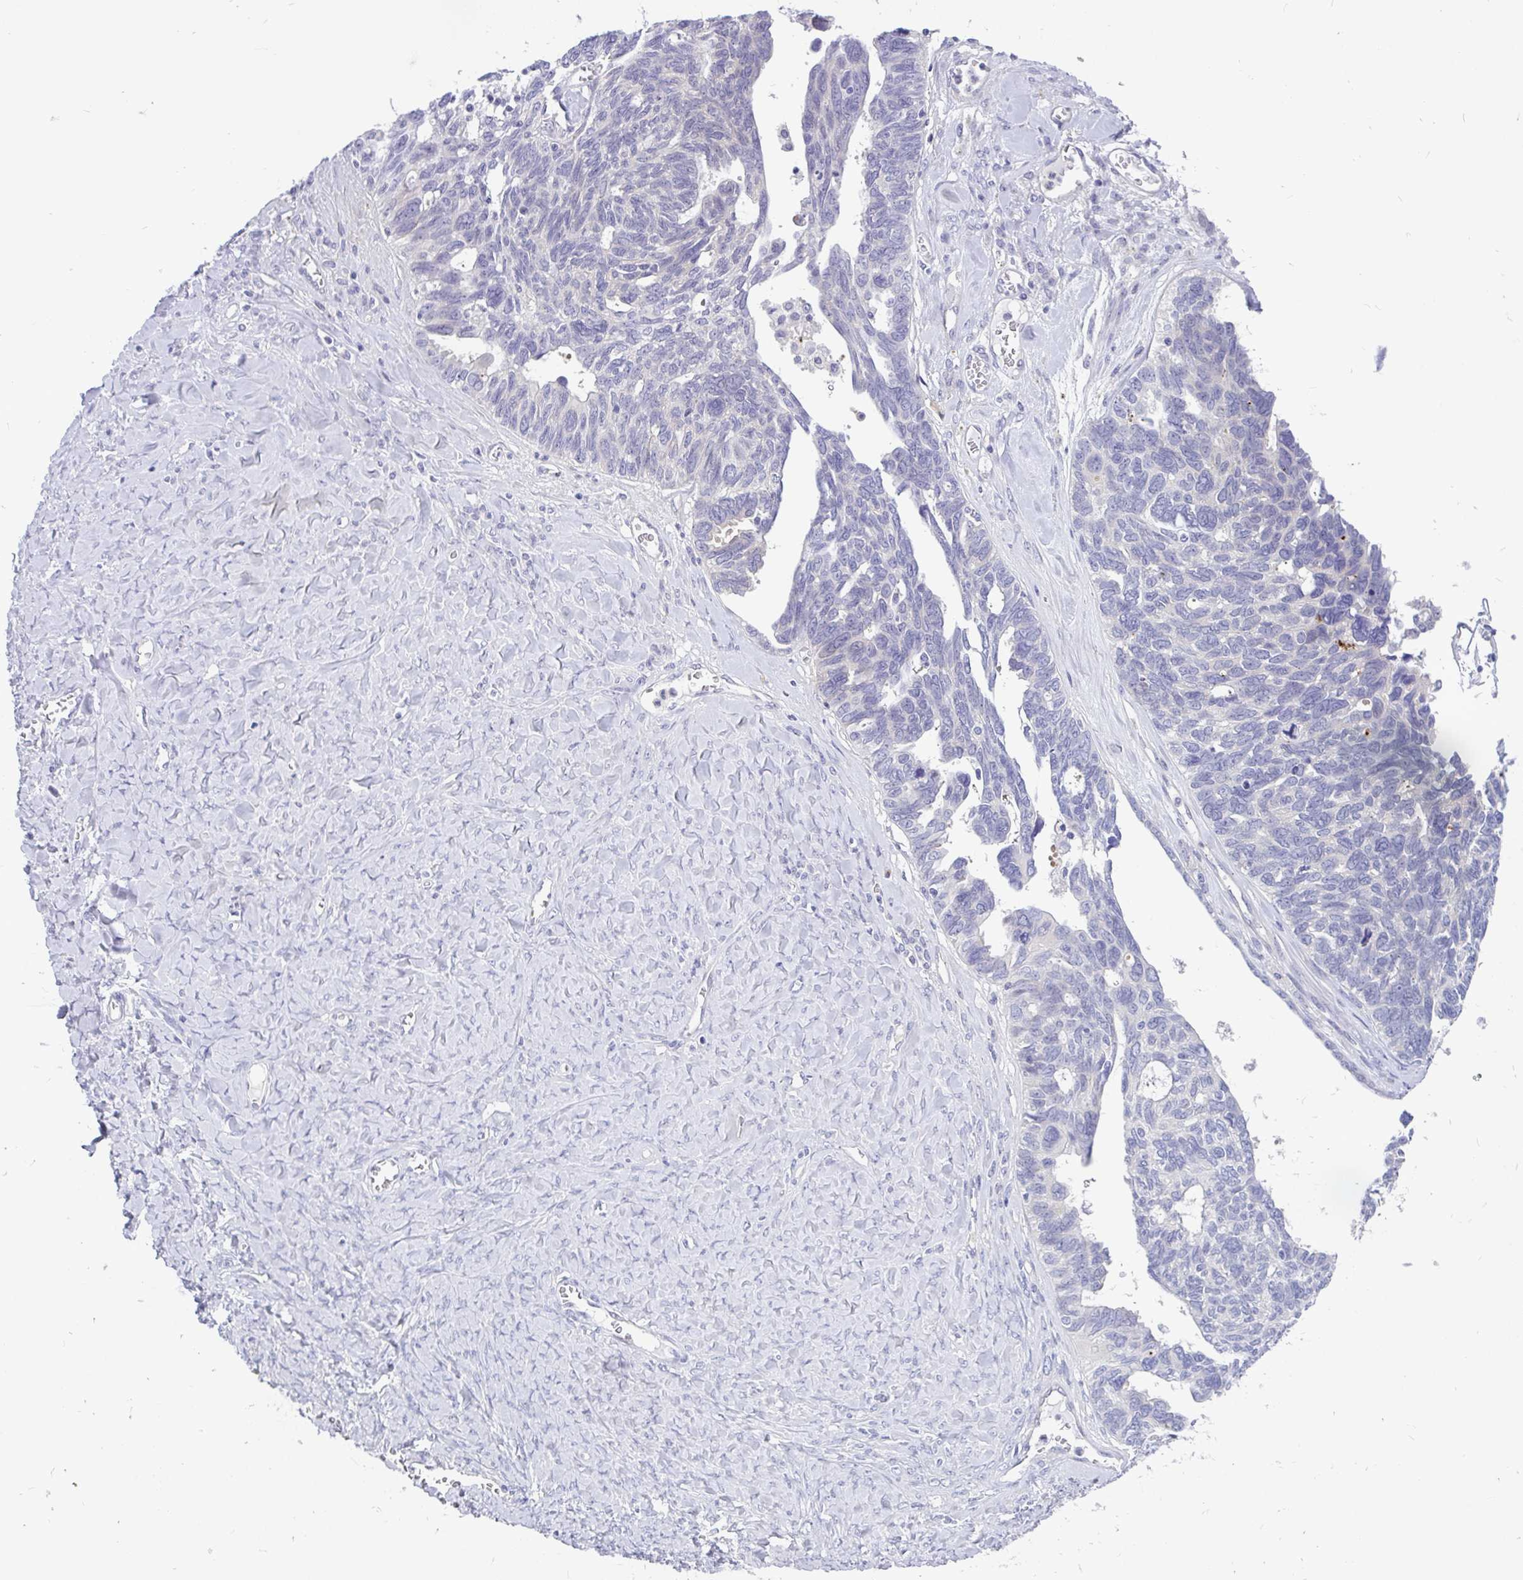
{"staining": {"intensity": "negative", "quantity": "none", "location": "none"}, "tissue": "ovarian cancer", "cell_type": "Tumor cells", "image_type": "cancer", "snomed": [{"axis": "morphology", "description": "Cystadenocarcinoma, serous, NOS"}, {"axis": "topography", "description": "Ovary"}], "caption": "Immunohistochemical staining of serous cystadenocarcinoma (ovarian) demonstrates no significant expression in tumor cells.", "gene": "KIAA2013", "patient": {"sex": "female", "age": 79}}